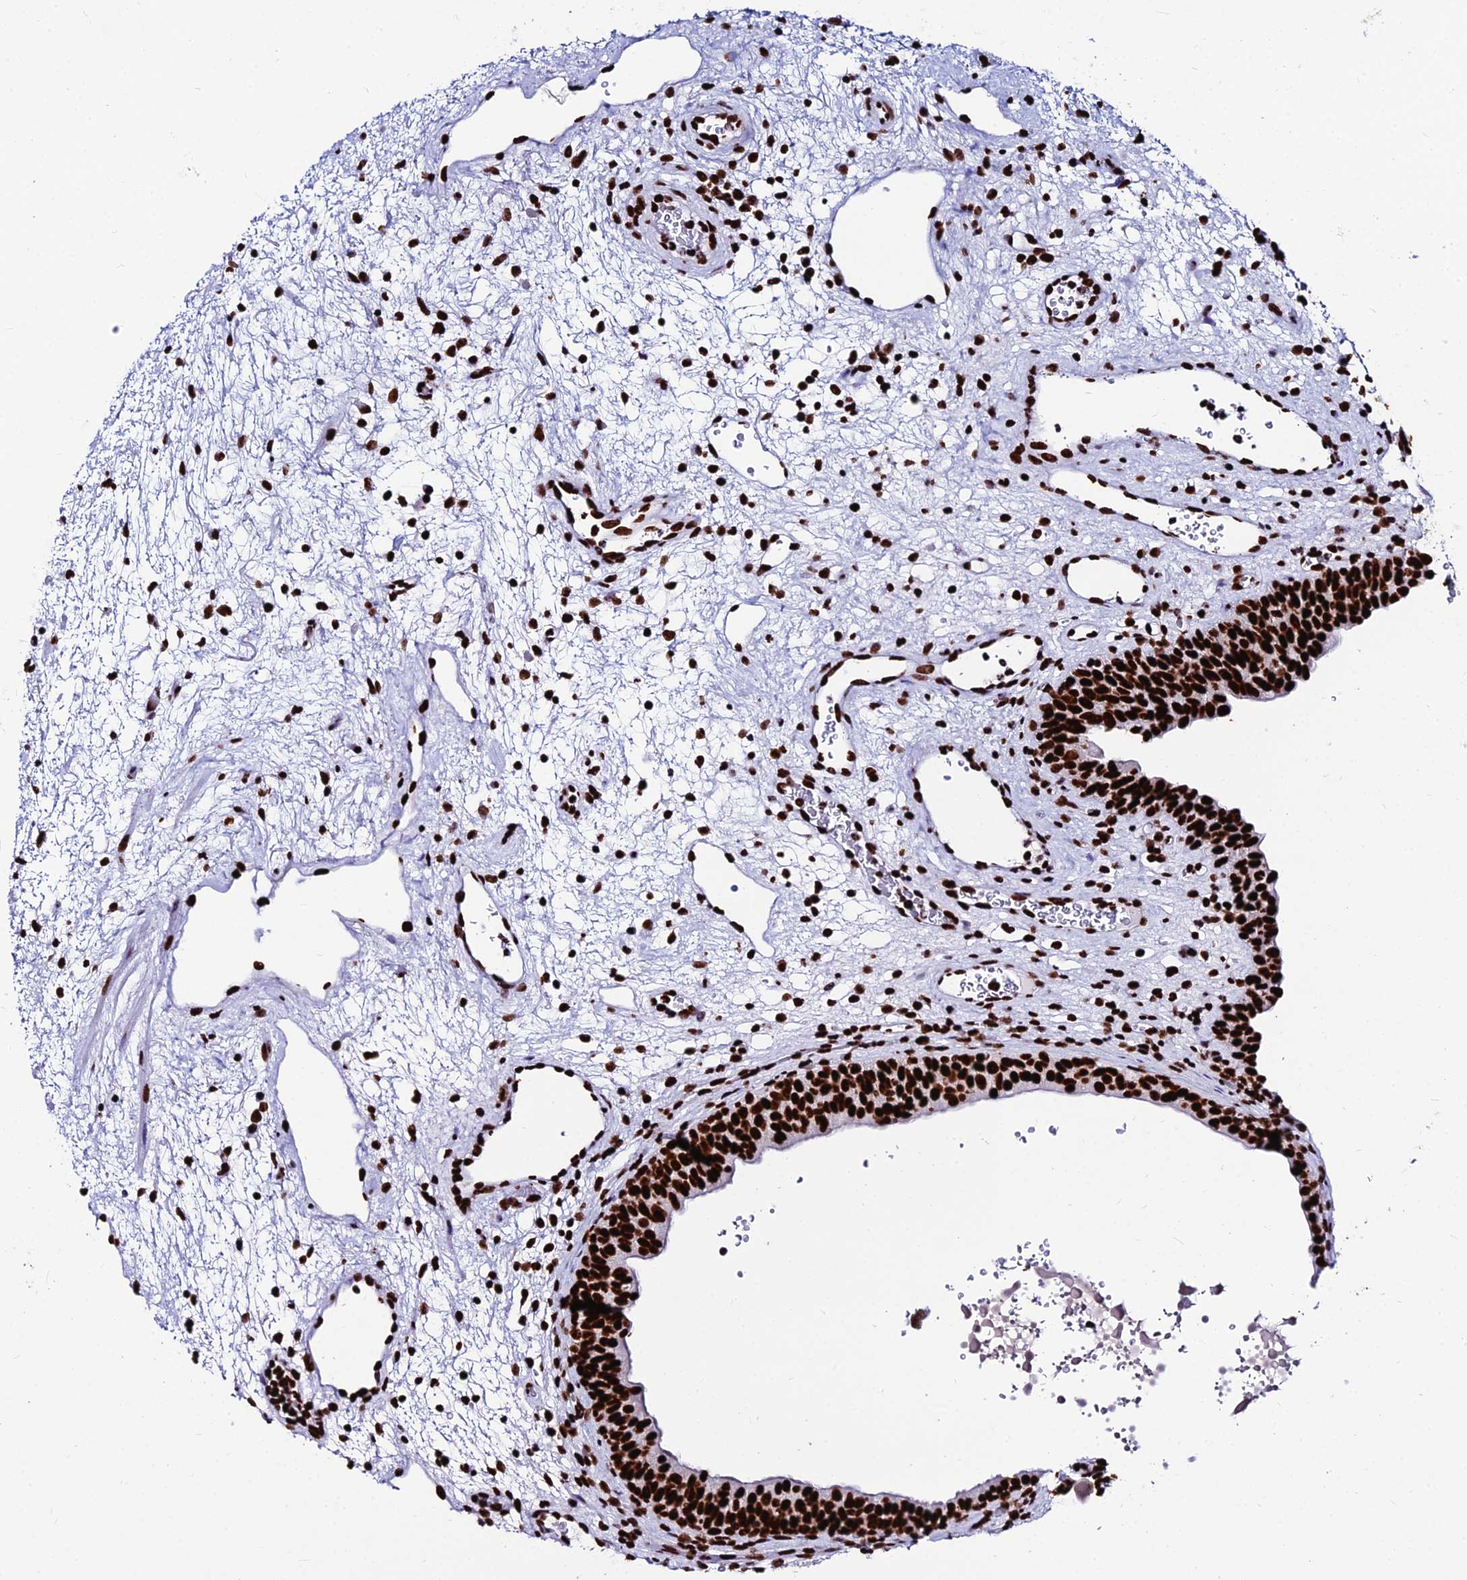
{"staining": {"intensity": "strong", "quantity": ">75%", "location": "nuclear"}, "tissue": "urinary bladder", "cell_type": "Urothelial cells", "image_type": "normal", "snomed": [{"axis": "morphology", "description": "Normal tissue, NOS"}, {"axis": "topography", "description": "Urinary bladder"}], "caption": "Strong nuclear expression is seen in approximately >75% of urothelial cells in benign urinary bladder. (DAB IHC with brightfield microscopy, high magnification).", "gene": "HNRNPH1", "patient": {"sex": "male", "age": 71}}